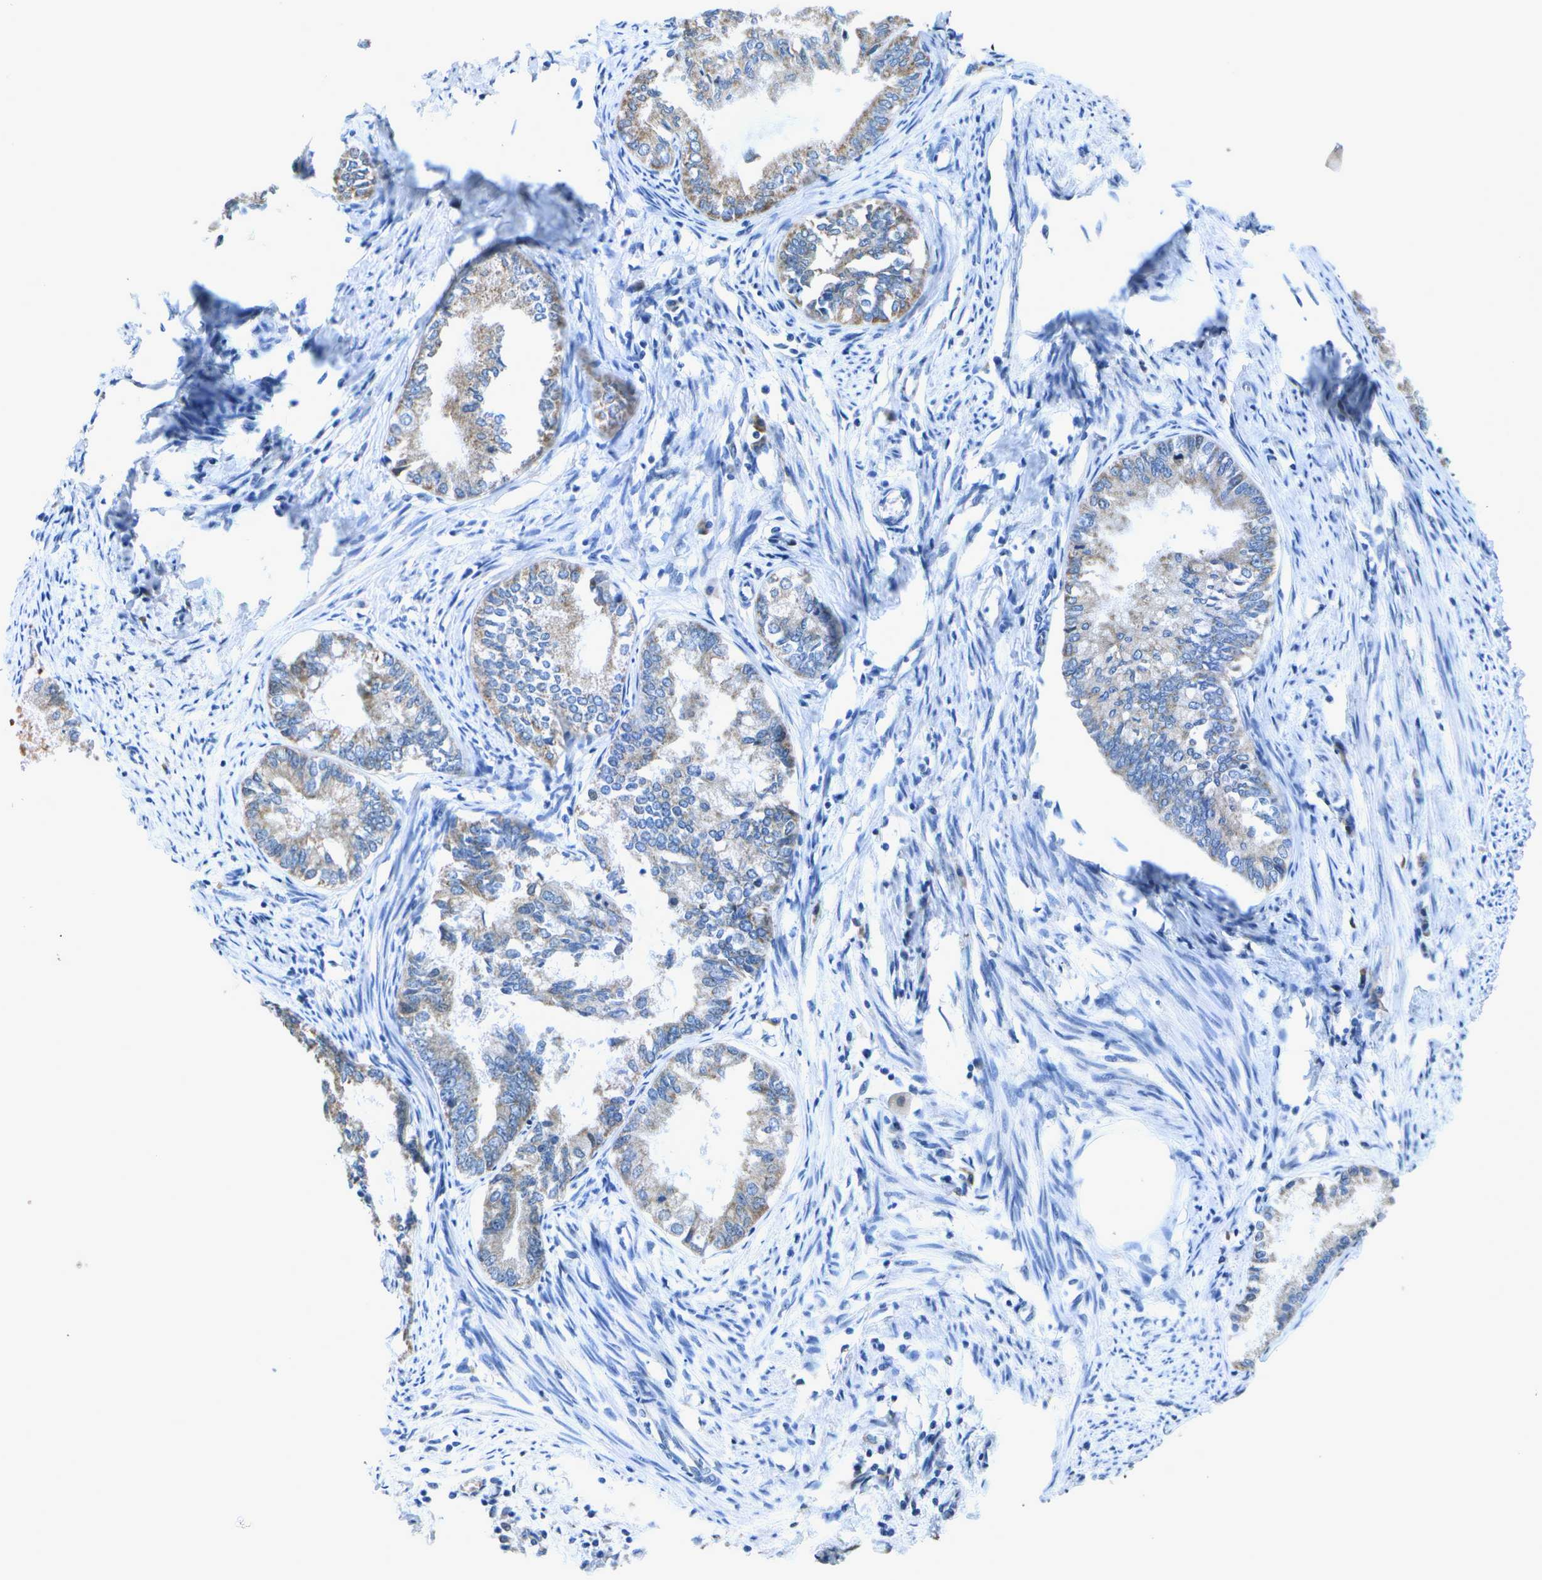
{"staining": {"intensity": "moderate", "quantity": "<25%", "location": "cytoplasmic/membranous"}, "tissue": "endometrial cancer", "cell_type": "Tumor cells", "image_type": "cancer", "snomed": [{"axis": "morphology", "description": "Adenocarcinoma, NOS"}, {"axis": "topography", "description": "Endometrium"}], "caption": "Human endometrial cancer (adenocarcinoma) stained with a protein marker exhibits moderate staining in tumor cells.", "gene": "DSE", "patient": {"sex": "female", "age": 86}}